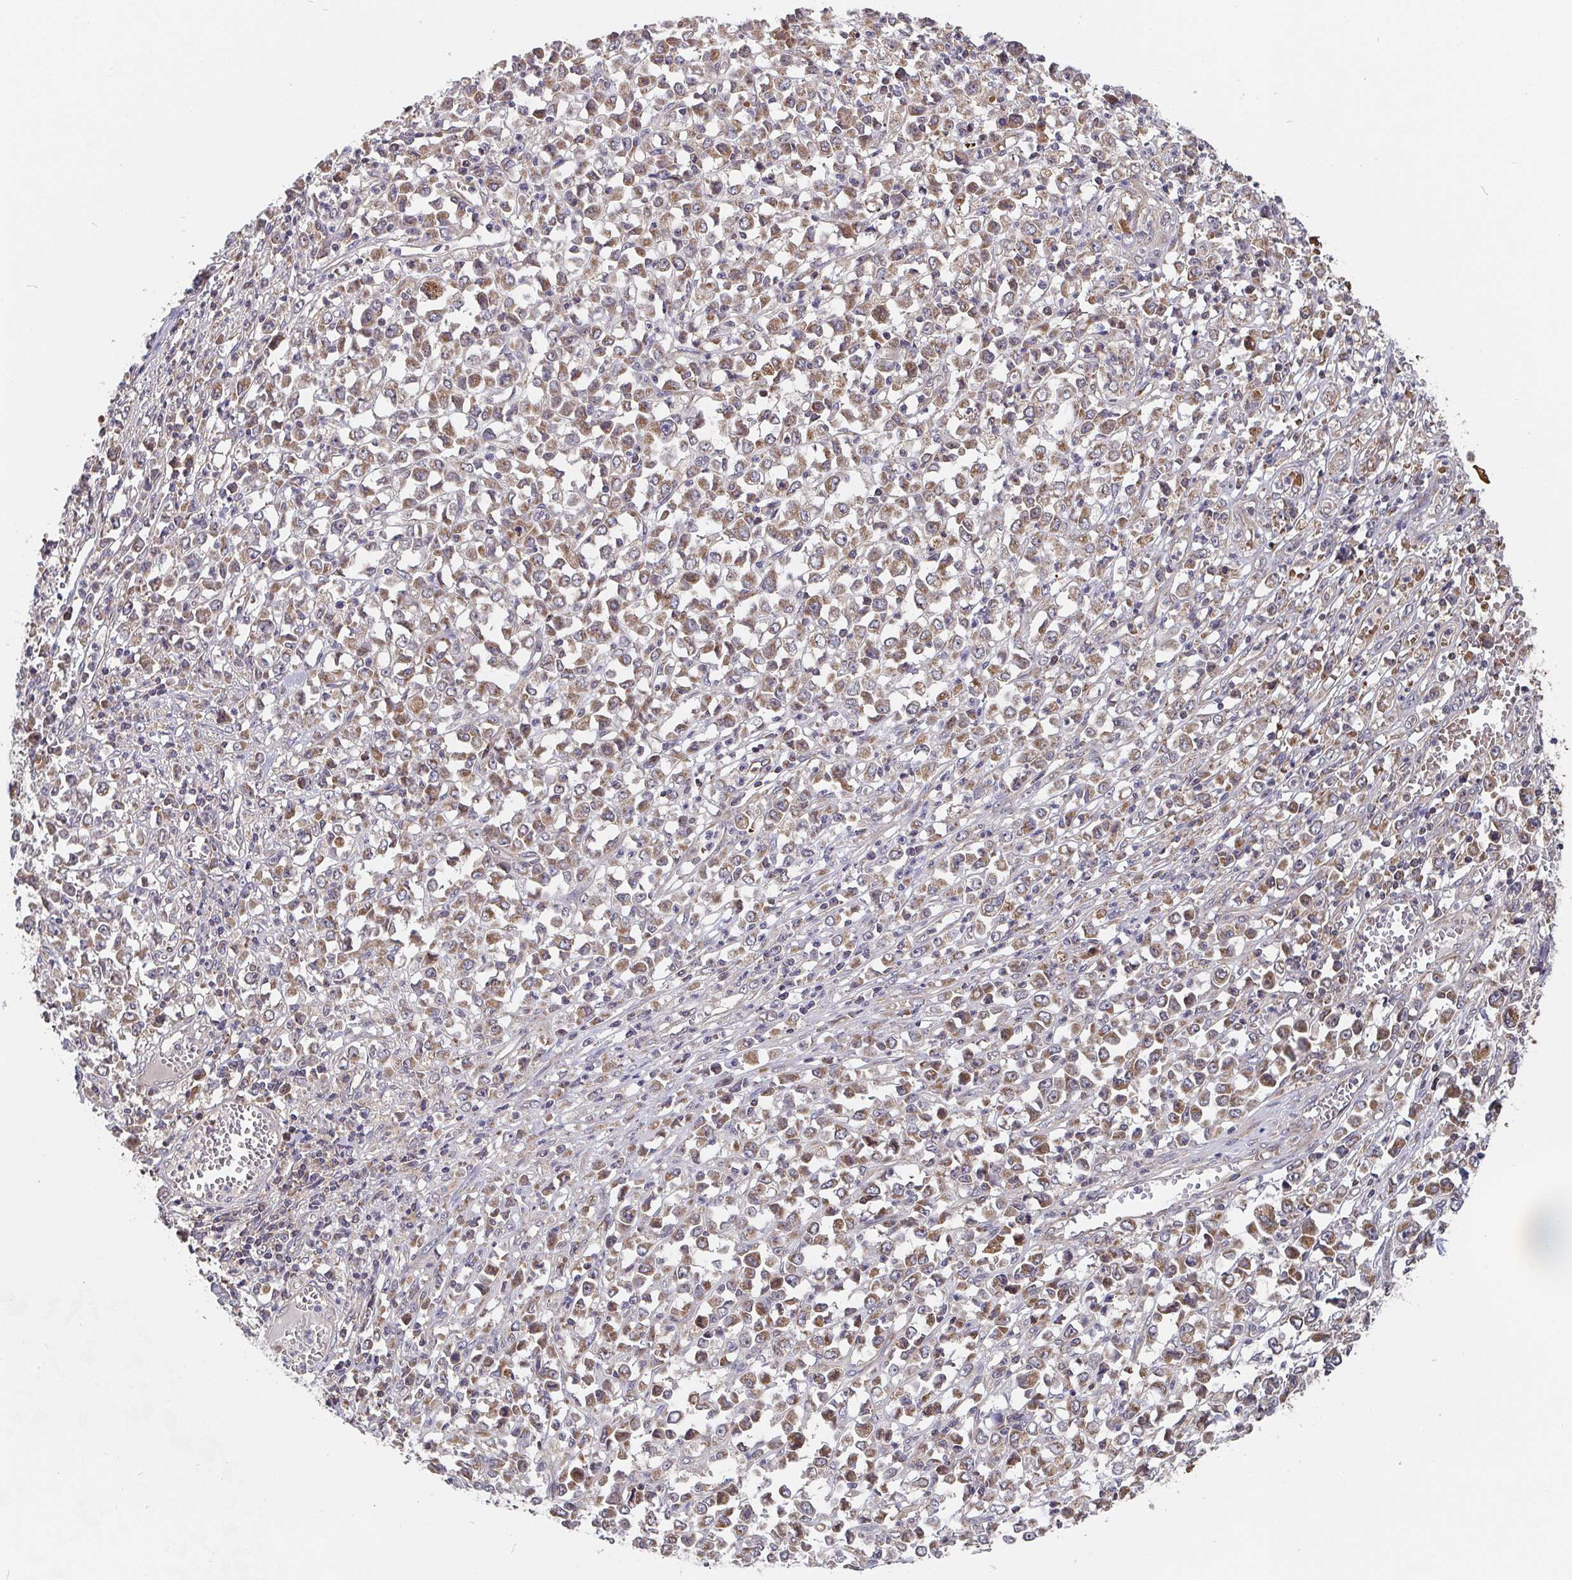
{"staining": {"intensity": "moderate", "quantity": "25%-75%", "location": "cytoplasmic/membranous,nuclear"}, "tissue": "stomach cancer", "cell_type": "Tumor cells", "image_type": "cancer", "snomed": [{"axis": "morphology", "description": "Adenocarcinoma, NOS"}, {"axis": "topography", "description": "Stomach, upper"}], "caption": "Tumor cells display medium levels of moderate cytoplasmic/membranous and nuclear staining in about 25%-75% of cells in adenocarcinoma (stomach).", "gene": "PDF", "patient": {"sex": "male", "age": 70}}